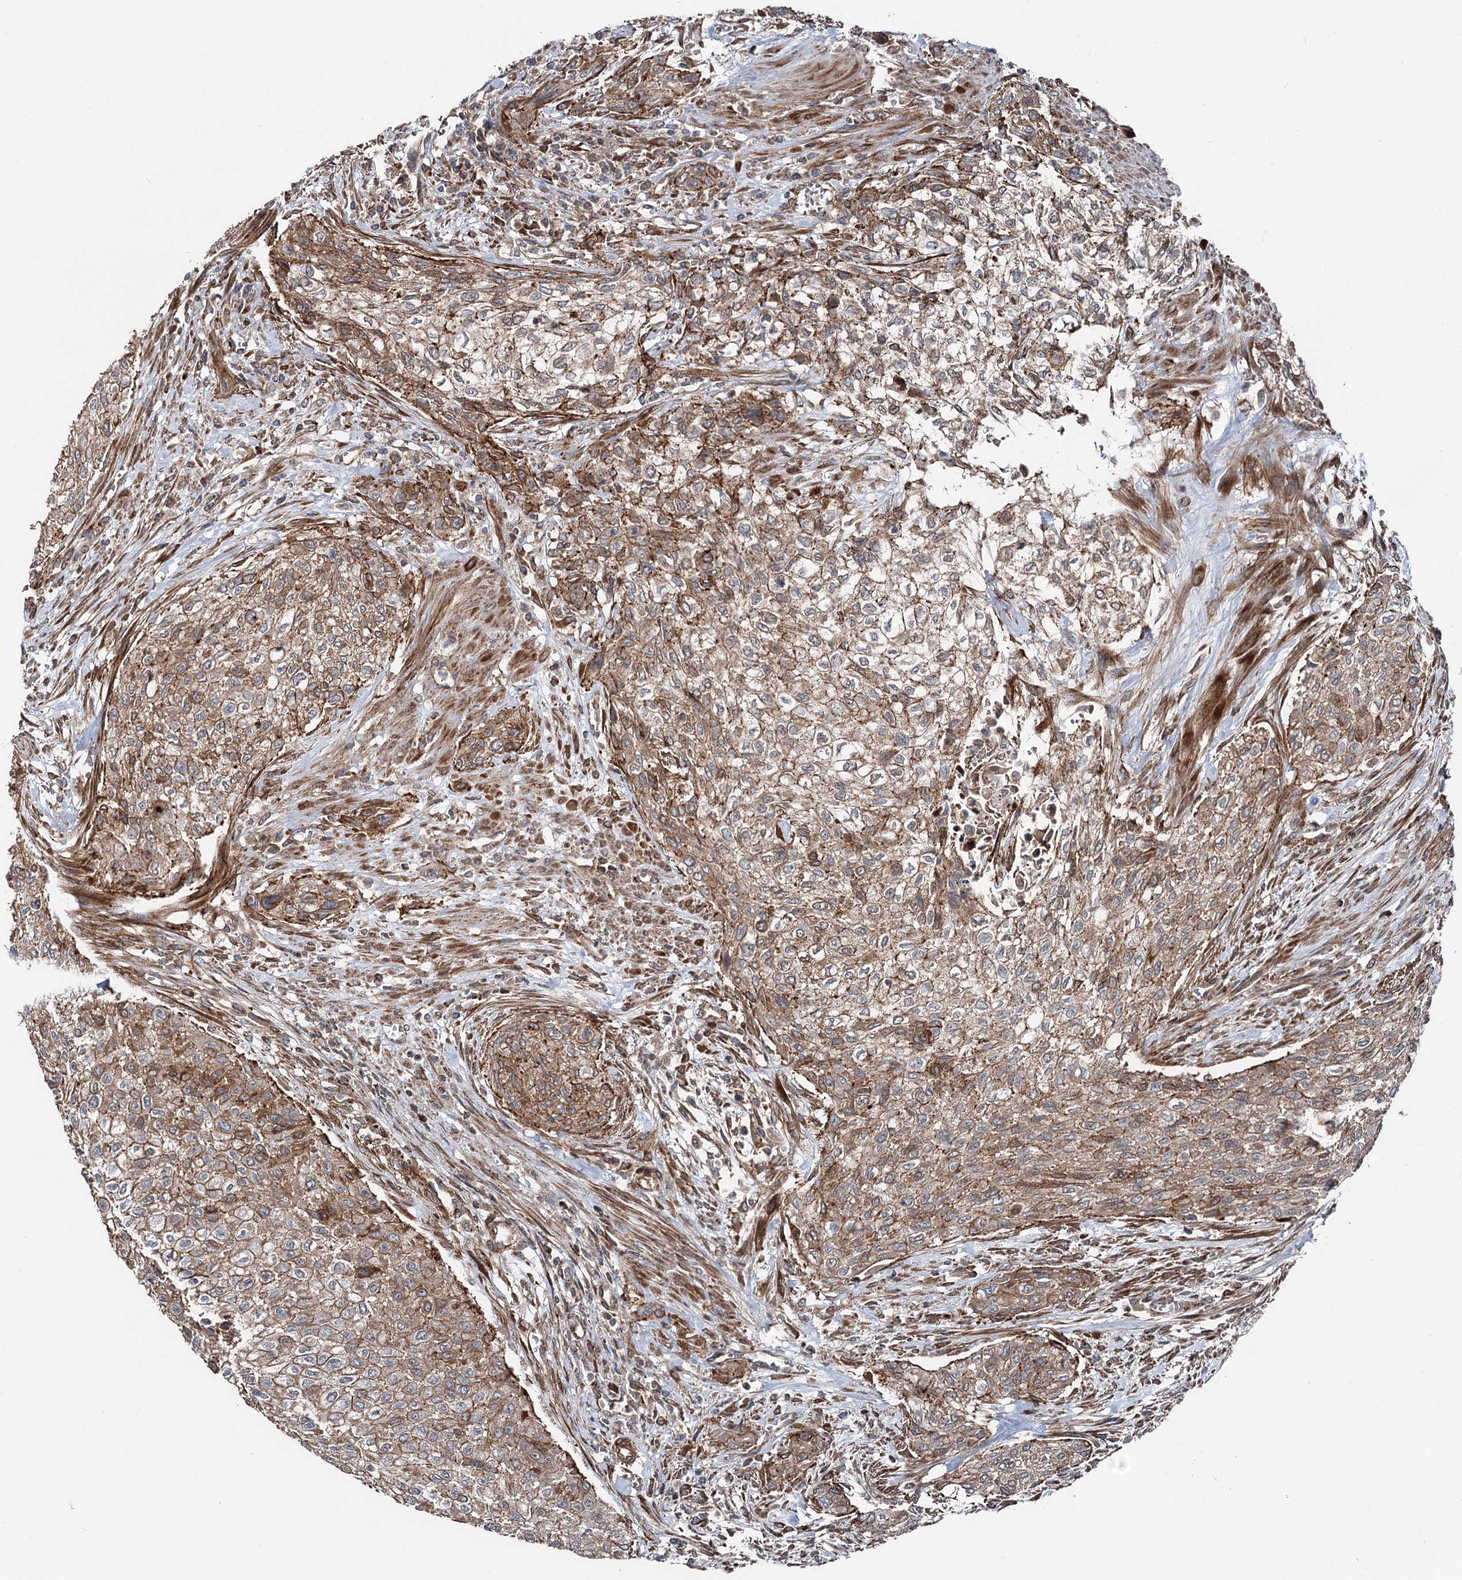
{"staining": {"intensity": "moderate", "quantity": ">75%", "location": "cytoplasmic/membranous"}, "tissue": "urothelial cancer", "cell_type": "Tumor cells", "image_type": "cancer", "snomed": [{"axis": "morphology", "description": "Urothelial carcinoma, High grade"}, {"axis": "topography", "description": "Urinary bladder"}], "caption": "This is a micrograph of IHC staining of urothelial carcinoma (high-grade), which shows moderate expression in the cytoplasmic/membranous of tumor cells.", "gene": "ITFG2", "patient": {"sex": "male", "age": 35}}